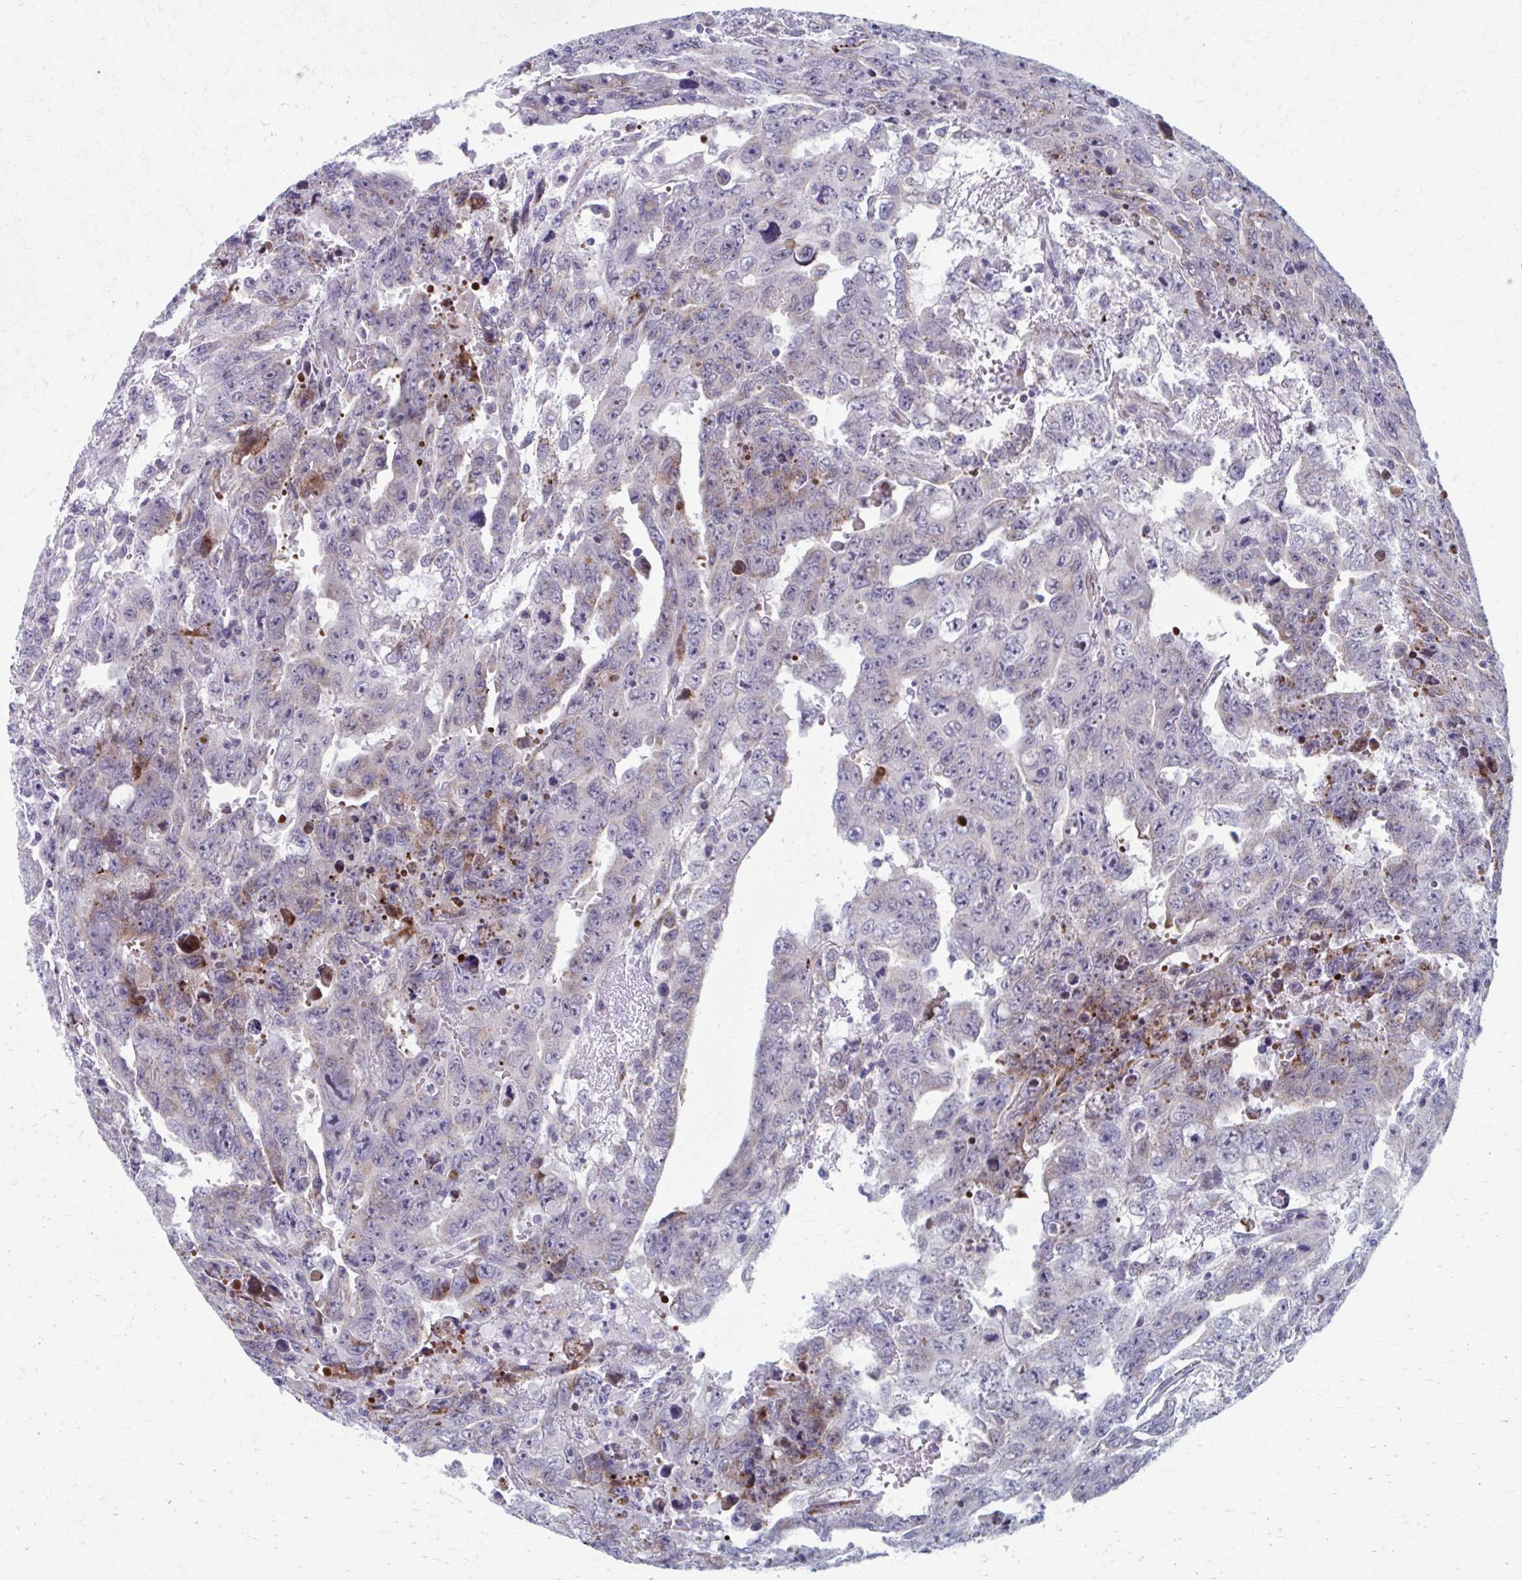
{"staining": {"intensity": "negative", "quantity": "none", "location": "none"}, "tissue": "testis cancer", "cell_type": "Tumor cells", "image_type": "cancer", "snomed": [{"axis": "morphology", "description": "Carcinoma, Embryonal, NOS"}, {"axis": "topography", "description": "Testis"}], "caption": "Photomicrograph shows no significant protein staining in tumor cells of embryonal carcinoma (testis). (DAB (3,3'-diaminobenzidine) immunohistochemistry visualized using brightfield microscopy, high magnification).", "gene": "OLFM2", "patient": {"sex": "male", "age": 24}}